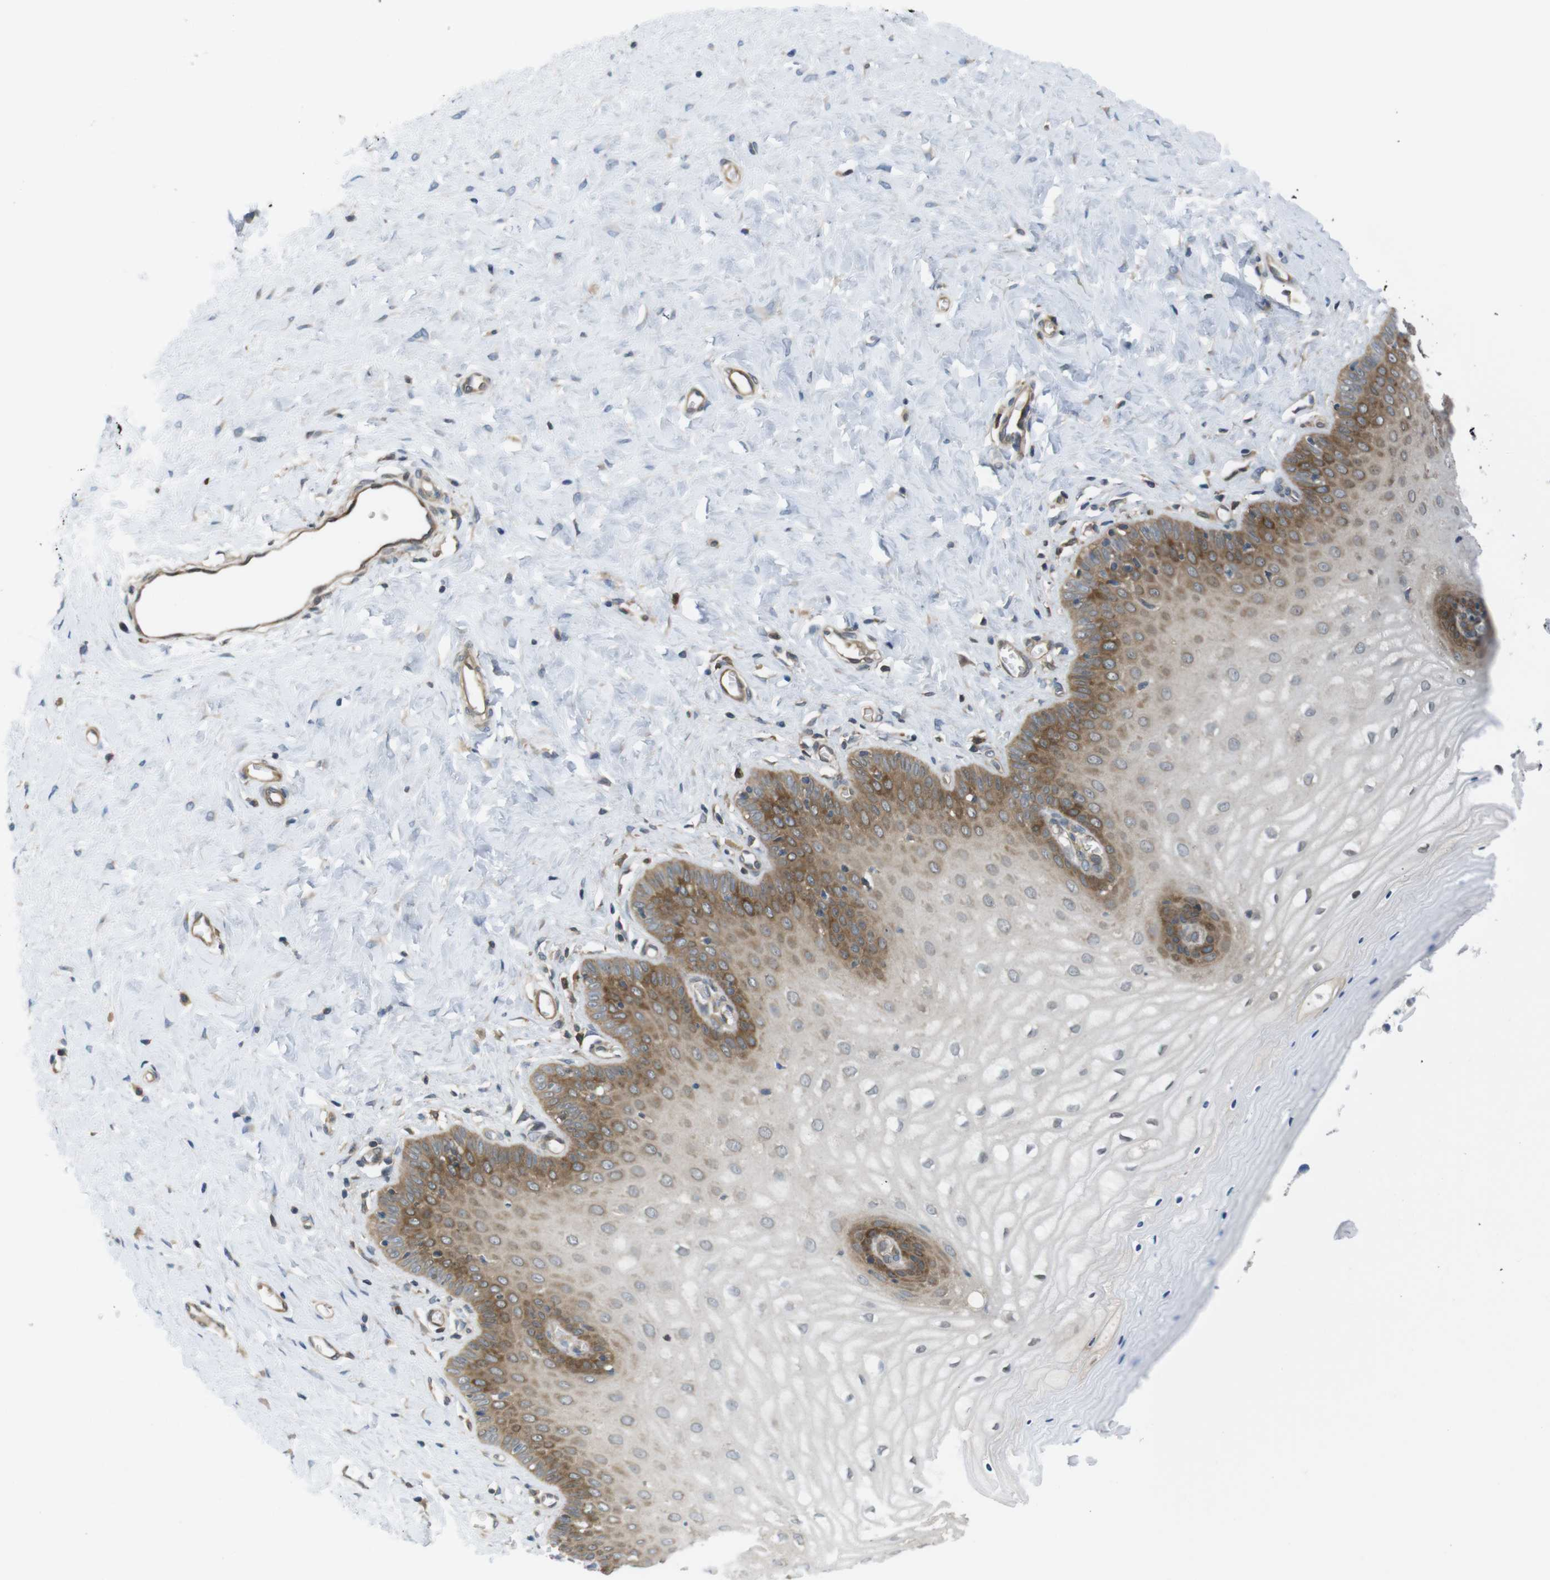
{"staining": {"intensity": "moderate", "quantity": ">75%", "location": "cytoplasmic/membranous"}, "tissue": "cervix", "cell_type": "Glandular cells", "image_type": "normal", "snomed": [{"axis": "morphology", "description": "Normal tissue, NOS"}, {"axis": "topography", "description": "Cervix"}], "caption": "Protein staining by immunohistochemistry displays moderate cytoplasmic/membranous expression in about >75% of glandular cells in benign cervix.", "gene": "MTHFD1L", "patient": {"sex": "female", "age": 55}}